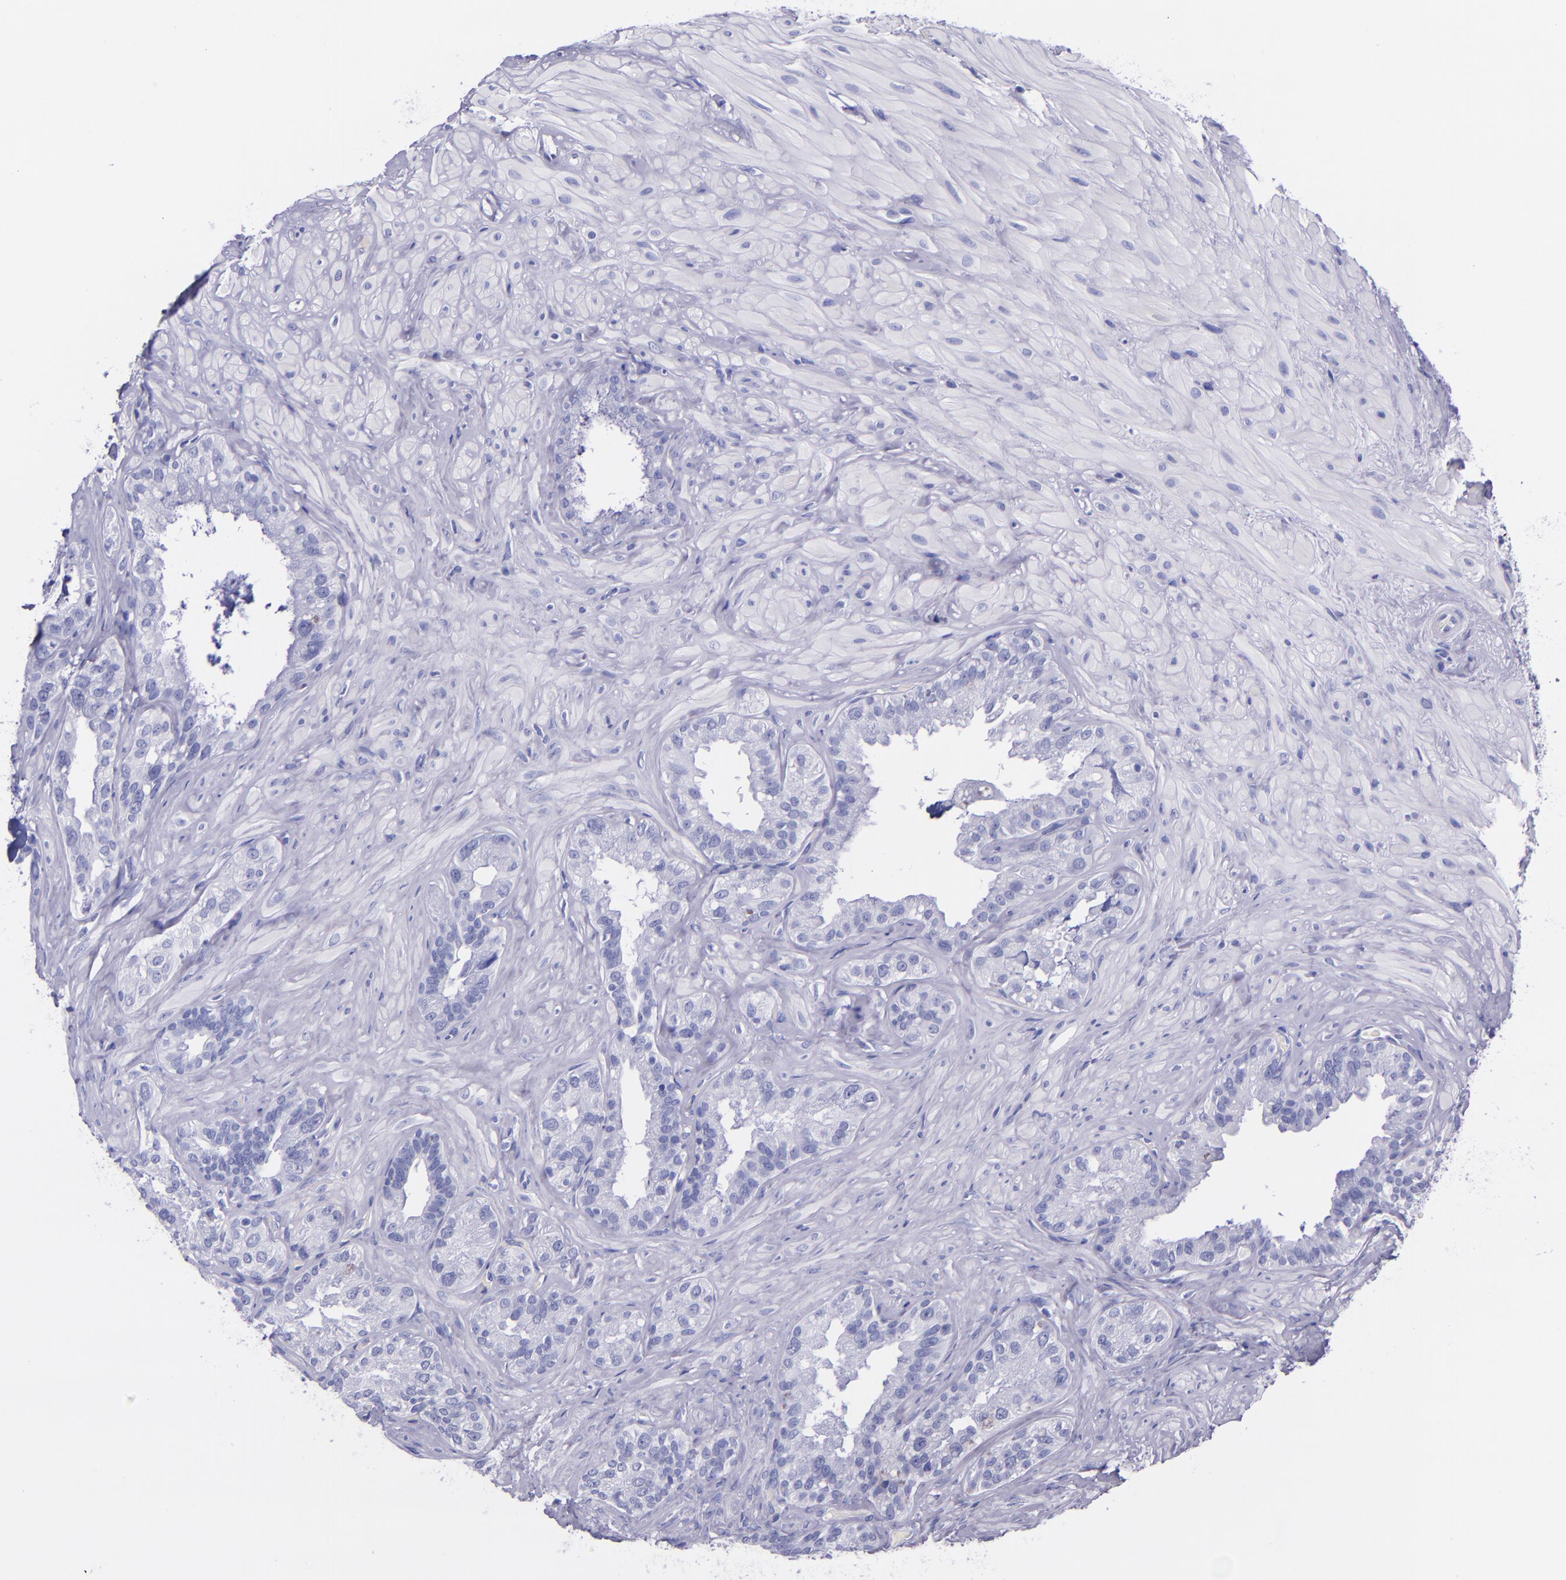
{"staining": {"intensity": "negative", "quantity": "none", "location": "none"}, "tissue": "seminal vesicle", "cell_type": "Glandular cells", "image_type": "normal", "snomed": [{"axis": "morphology", "description": "Normal tissue, NOS"}, {"axis": "topography", "description": "Seminal veicle"}], "caption": "High magnification brightfield microscopy of unremarkable seminal vesicle stained with DAB (brown) and counterstained with hematoxylin (blue): glandular cells show no significant expression.", "gene": "MBP", "patient": {"sex": "male", "age": 63}}